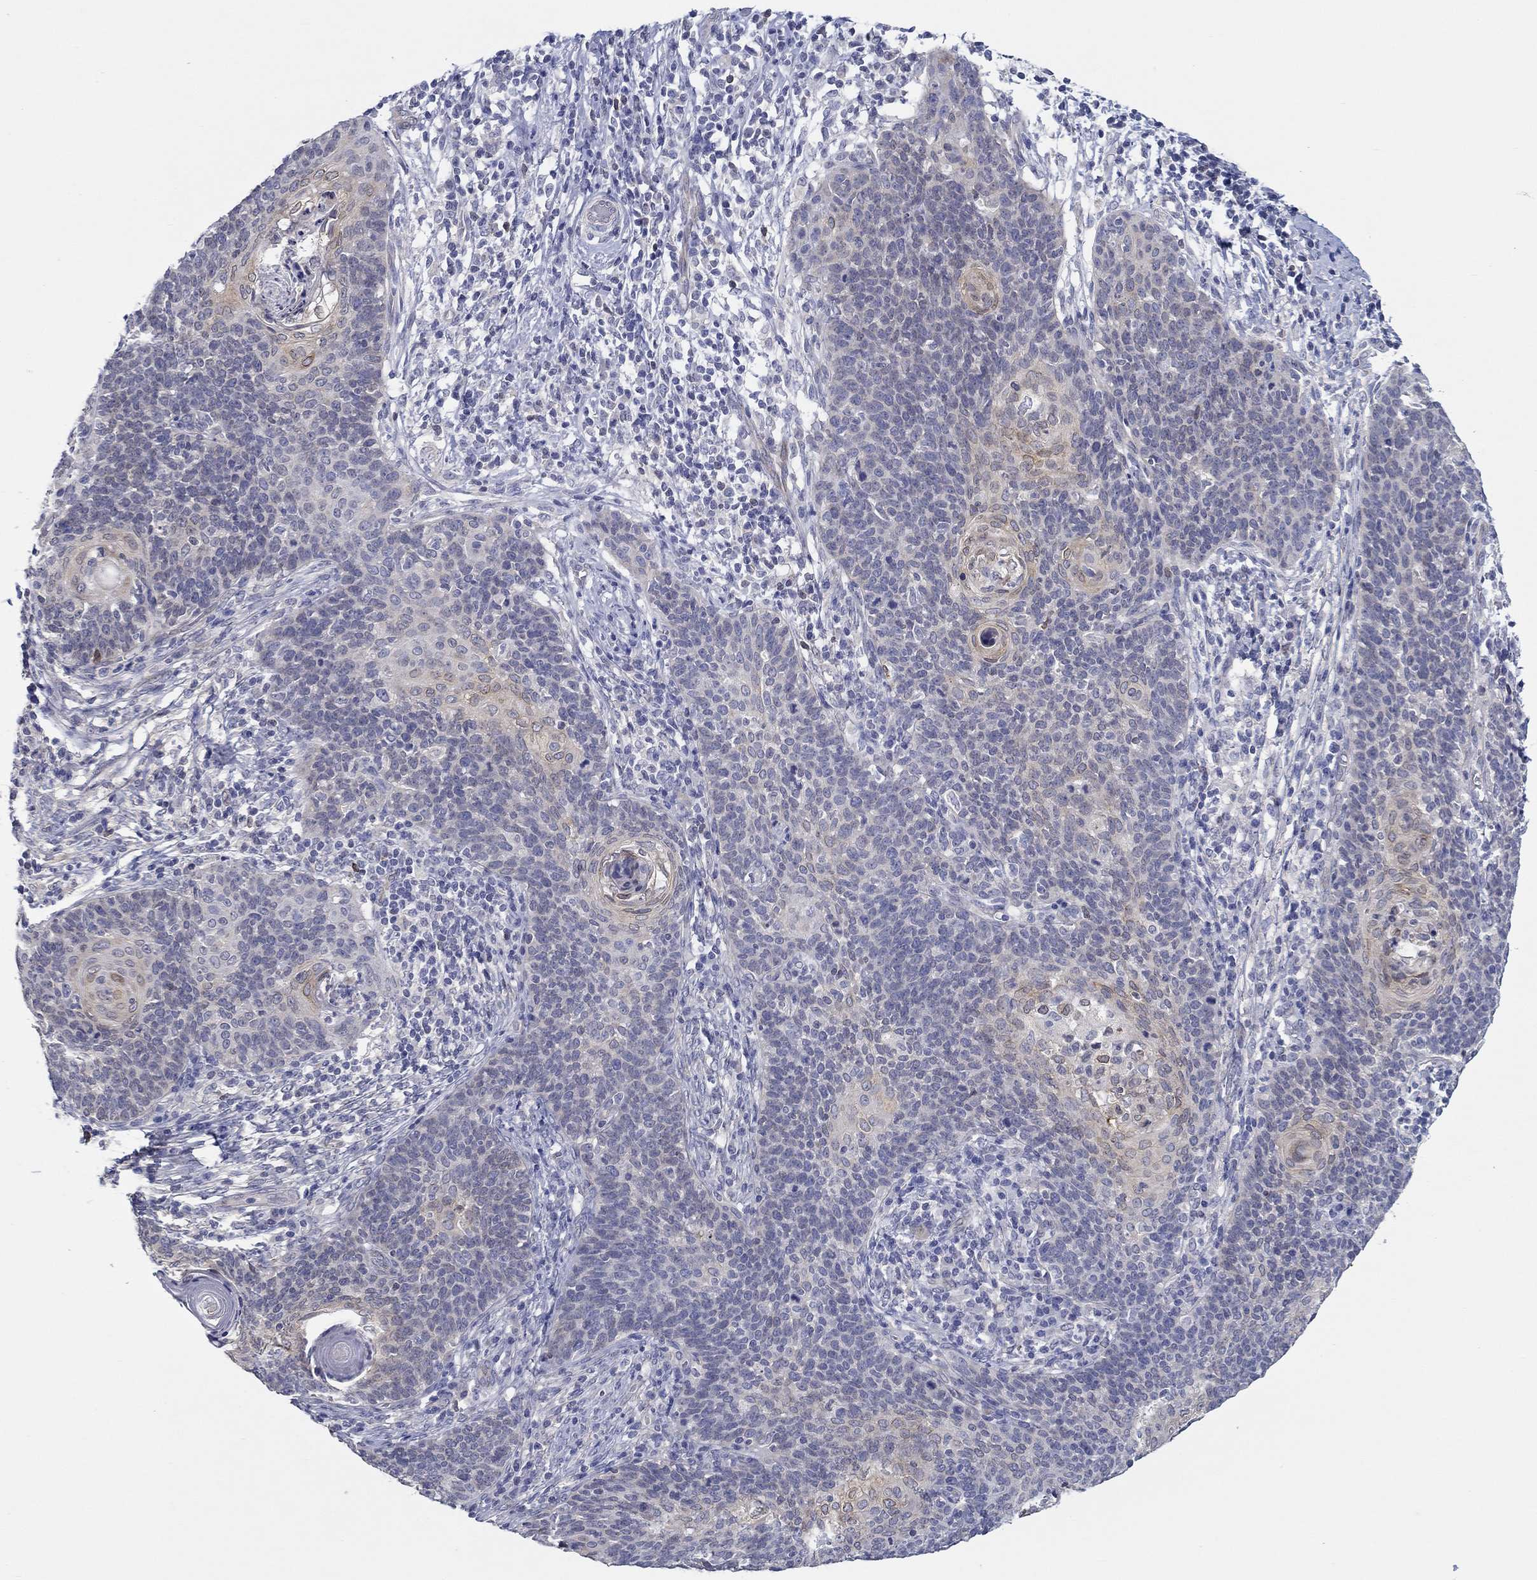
{"staining": {"intensity": "negative", "quantity": "none", "location": "none"}, "tissue": "cervical cancer", "cell_type": "Tumor cells", "image_type": "cancer", "snomed": [{"axis": "morphology", "description": "Squamous cell carcinoma, NOS"}, {"axis": "topography", "description": "Cervix"}], "caption": "A photomicrograph of human cervical cancer is negative for staining in tumor cells.", "gene": "ERMP1", "patient": {"sex": "female", "age": 39}}